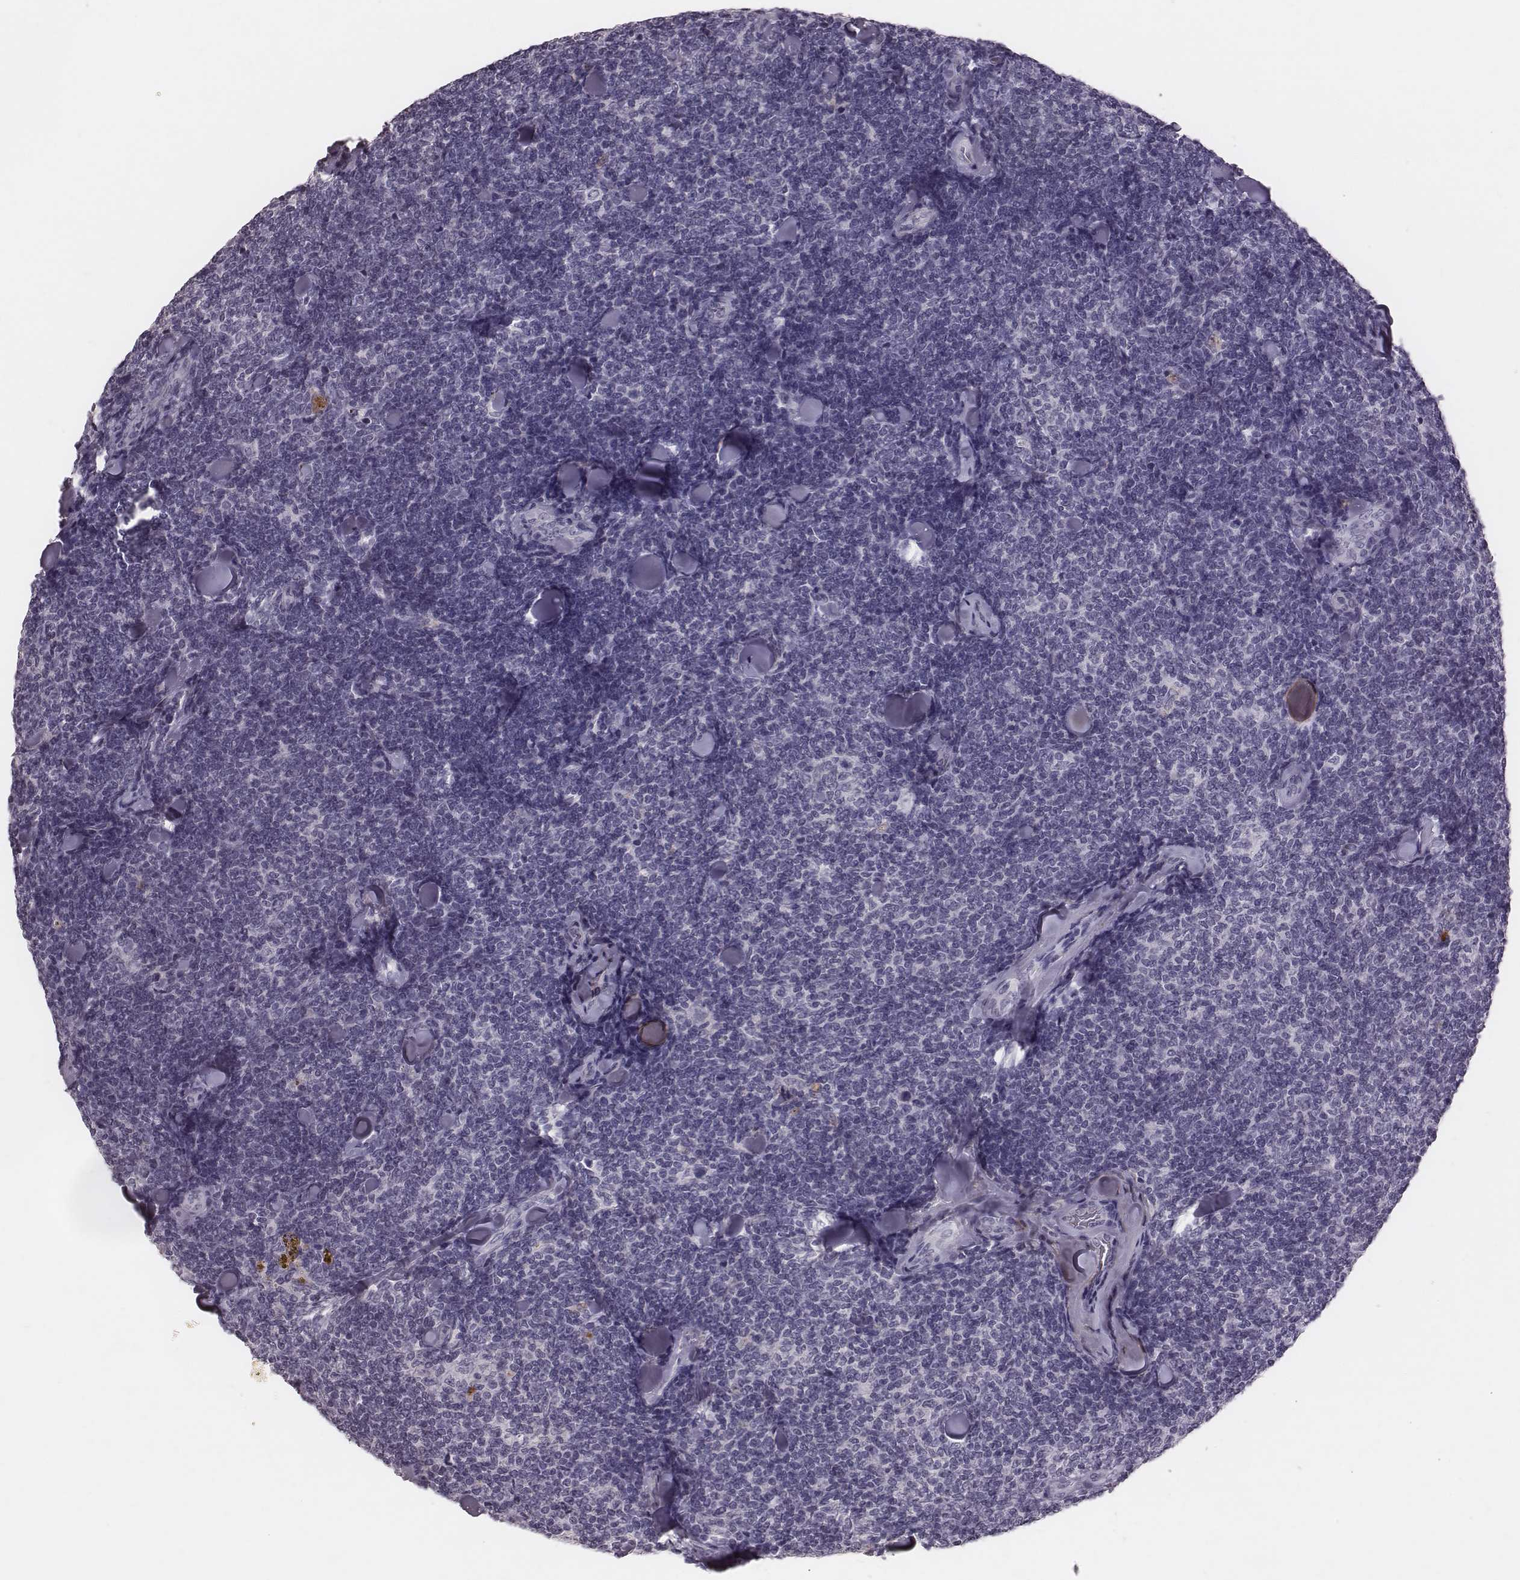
{"staining": {"intensity": "negative", "quantity": "none", "location": "none"}, "tissue": "lymphoma", "cell_type": "Tumor cells", "image_type": "cancer", "snomed": [{"axis": "morphology", "description": "Malignant lymphoma, non-Hodgkin's type, Low grade"}, {"axis": "topography", "description": "Lymph node"}], "caption": "Histopathology image shows no significant protein expression in tumor cells of lymphoma.", "gene": "CFTR", "patient": {"sex": "female", "age": 56}}